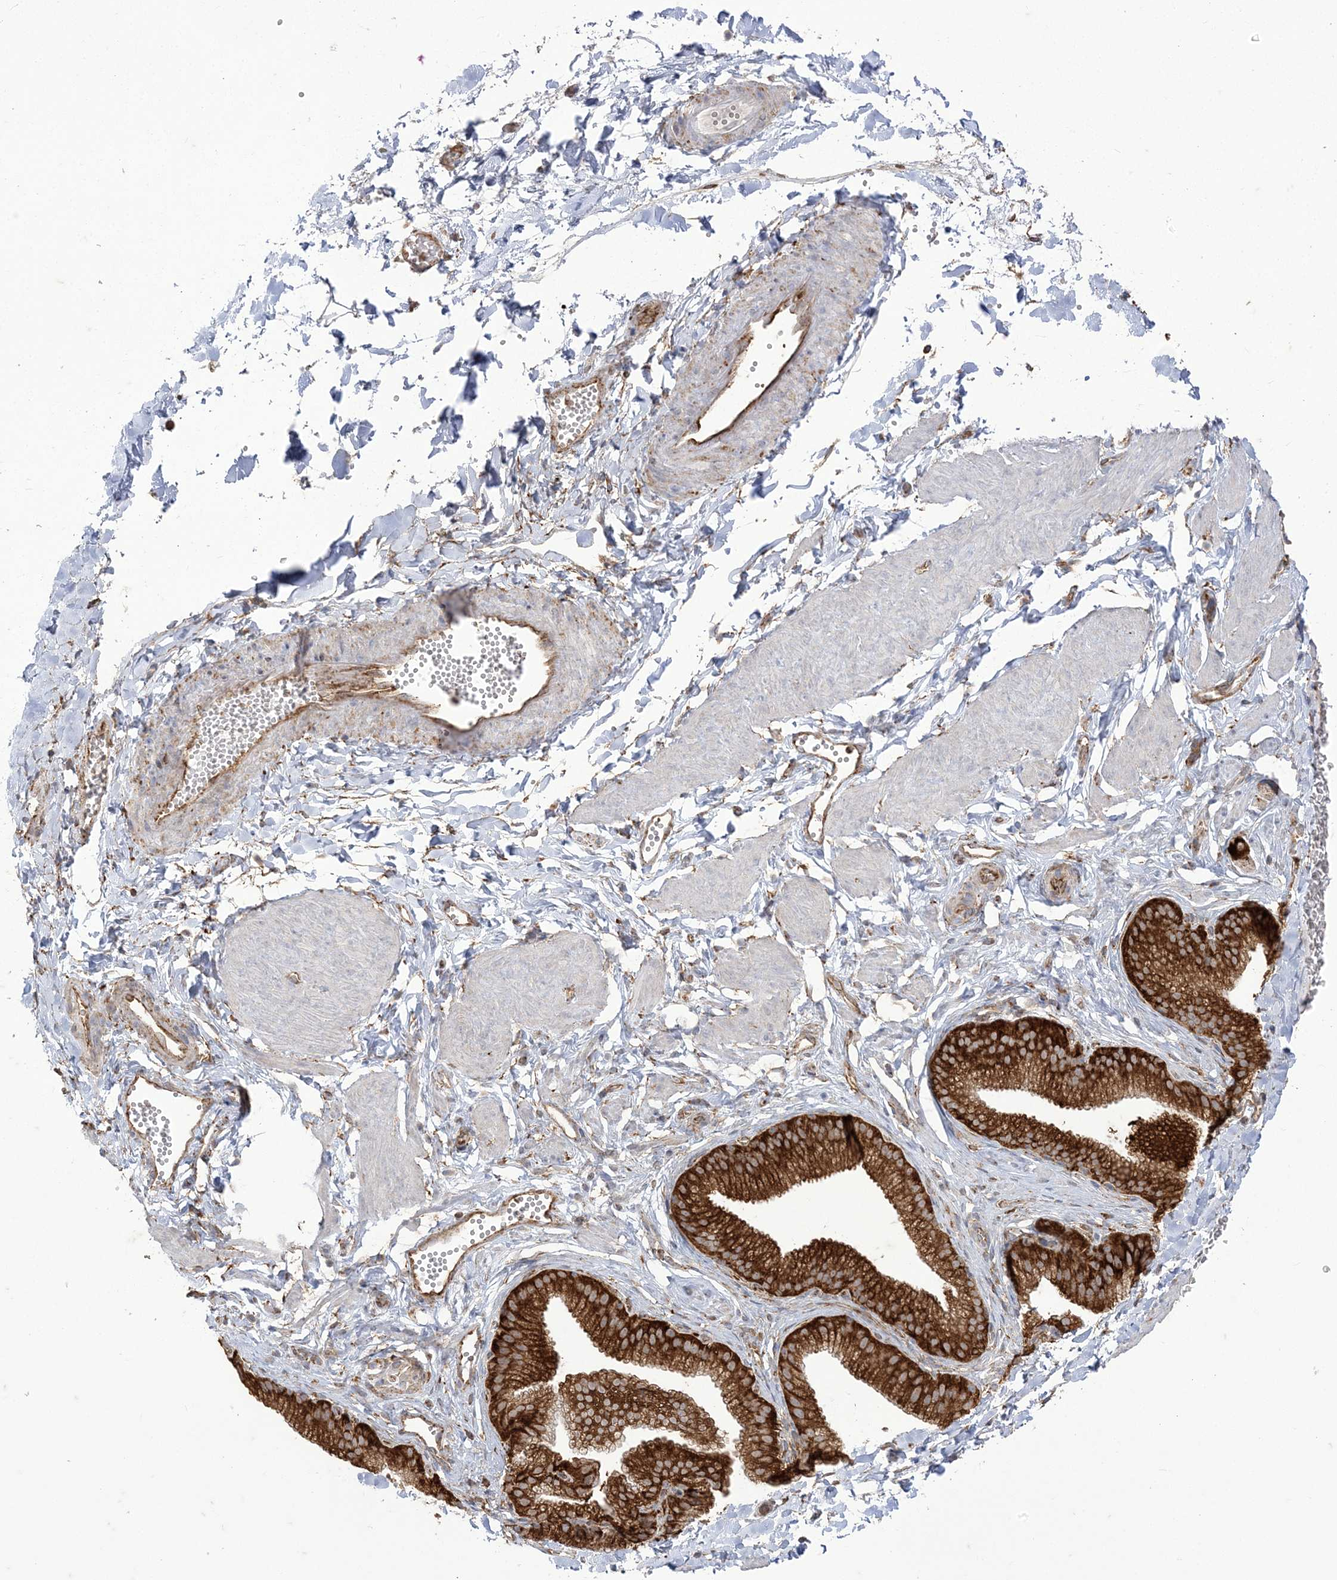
{"staining": {"intensity": "weak", "quantity": ">75%", "location": "cytoplasmic/membranous"}, "tissue": "adipose tissue", "cell_type": "Adipocytes", "image_type": "normal", "snomed": [{"axis": "morphology", "description": "Normal tissue, NOS"}, {"axis": "topography", "description": "Gallbladder"}, {"axis": "topography", "description": "Peripheral nerve tissue"}], "caption": "A low amount of weak cytoplasmic/membranous staining is appreciated in about >75% of adipocytes in unremarkable adipose tissue. (DAB IHC, brown staining for protein, blue staining for nuclei).", "gene": "DERL3", "patient": {"sex": "male", "age": 38}}